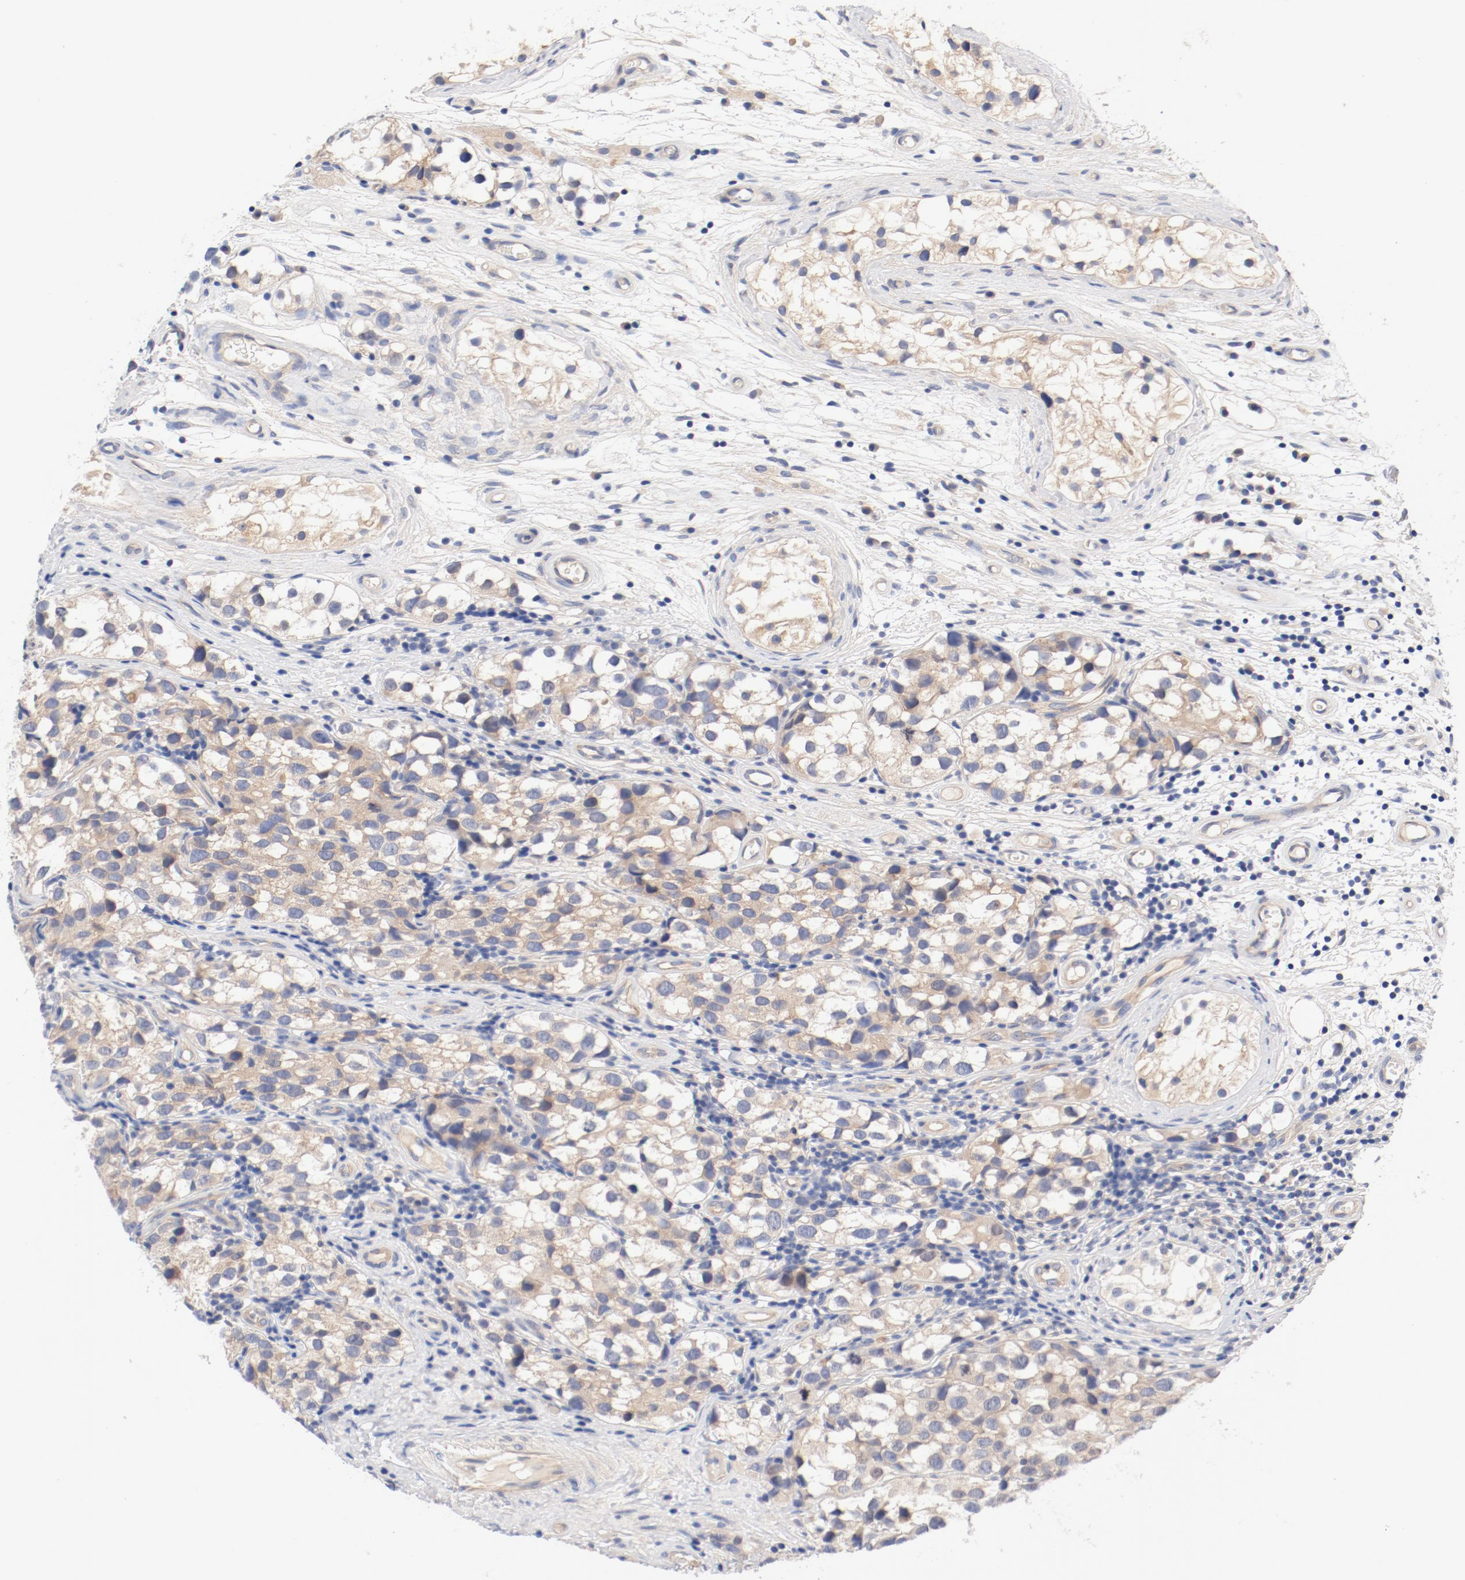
{"staining": {"intensity": "weak", "quantity": "<25%", "location": "cytoplasmic/membranous"}, "tissue": "testis cancer", "cell_type": "Tumor cells", "image_type": "cancer", "snomed": [{"axis": "morphology", "description": "Seminoma, NOS"}, {"axis": "topography", "description": "Testis"}], "caption": "Tumor cells are negative for brown protein staining in seminoma (testis).", "gene": "DYNC1H1", "patient": {"sex": "male", "age": 39}}